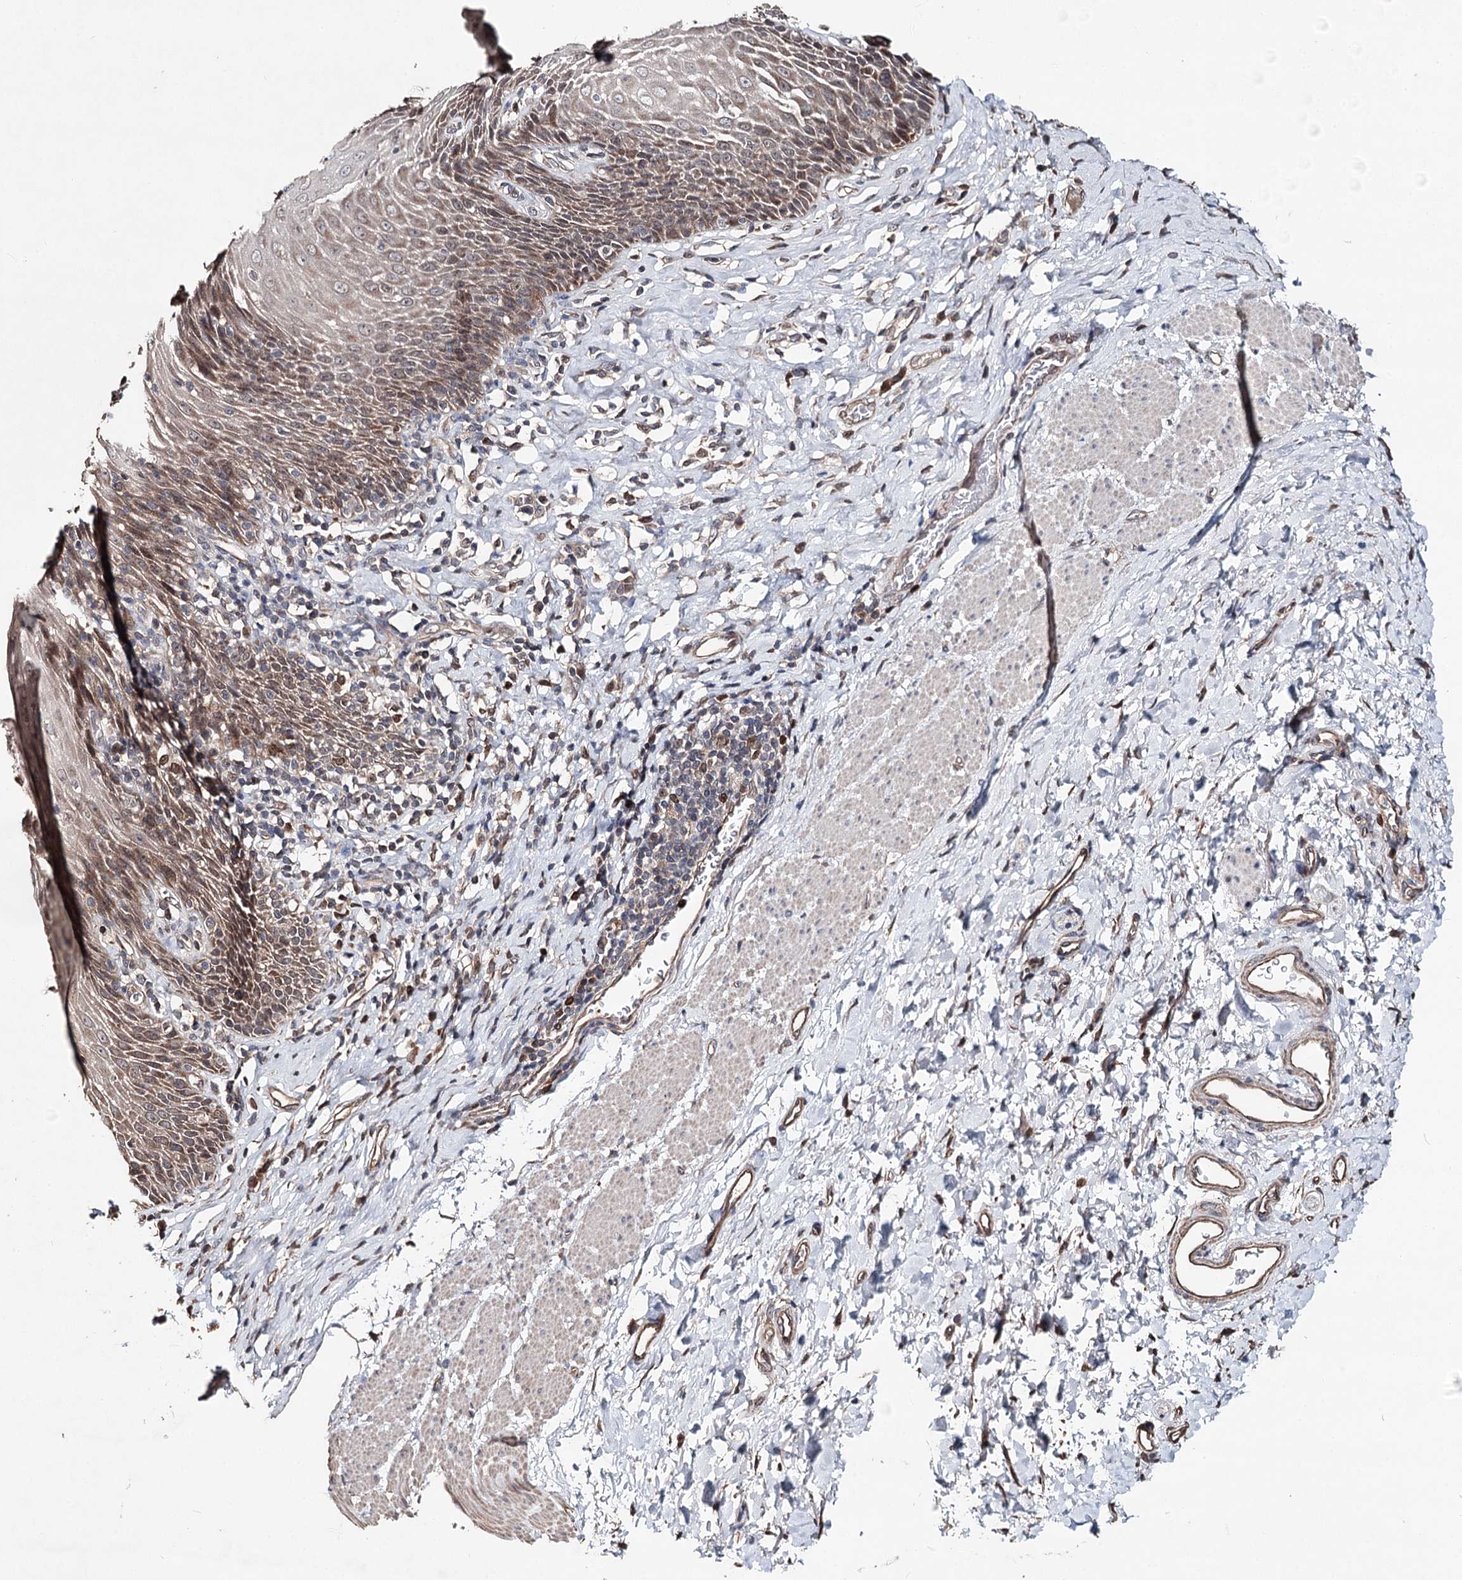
{"staining": {"intensity": "moderate", "quantity": "25%-75%", "location": "cytoplasmic/membranous,nuclear"}, "tissue": "esophagus", "cell_type": "Squamous epithelial cells", "image_type": "normal", "snomed": [{"axis": "morphology", "description": "Normal tissue, NOS"}, {"axis": "topography", "description": "Esophagus"}], "caption": "A brown stain highlights moderate cytoplasmic/membranous,nuclear expression of a protein in squamous epithelial cells of normal esophagus. (DAB (3,3'-diaminobenzidine) IHC with brightfield microscopy, high magnification).", "gene": "NOPCHAP1", "patient": {"sex": "female", "age": 61}}